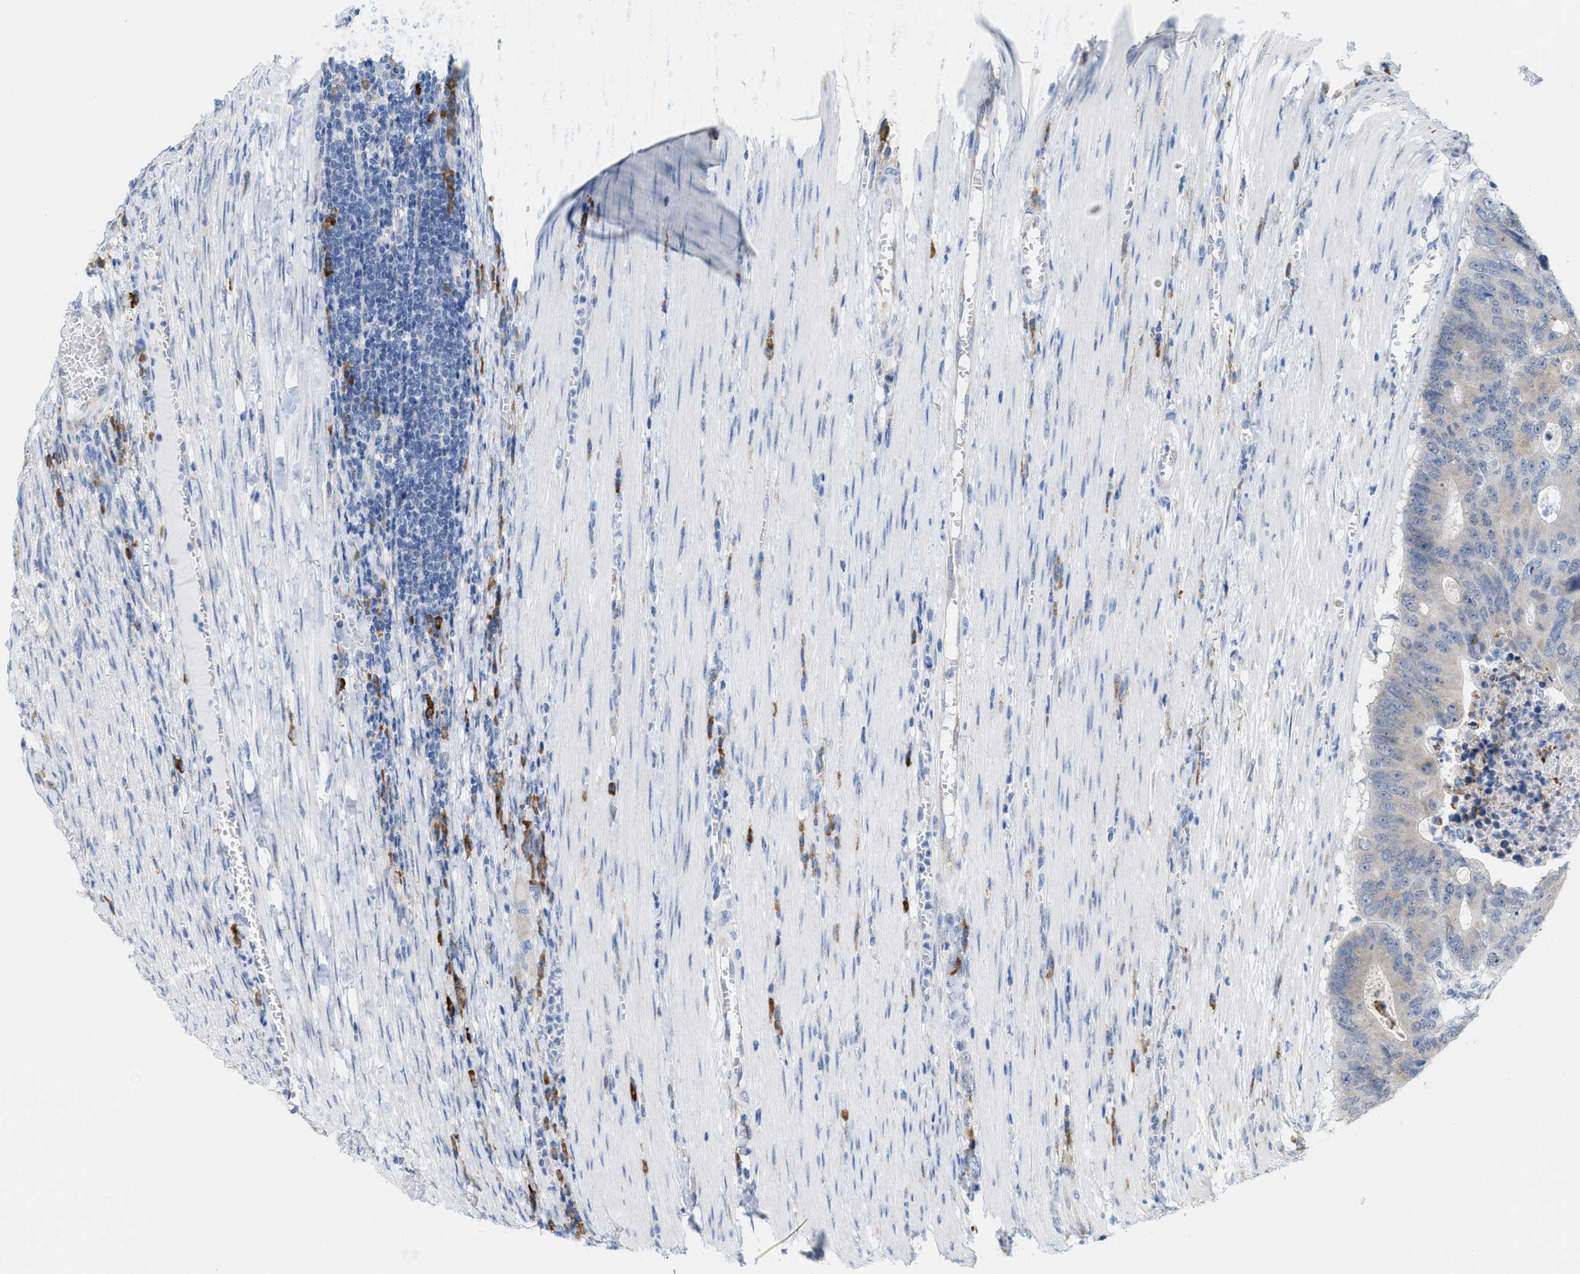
{"staining": {"intensity": "negative", "quantity": "none", "location": "none"}, "tissue": "colorectal cancer", "cell_type": "Tumor cells", "image_type": "cancer", "snomed": [{"axis": "morphology", "description": "Adenocarcinoma, NOS"}, {"axis": "topography", "description": "Colon"}], "caption": "Tumor cells show no significant staining in colorectal cancer.", "gene": "KIFC3", "patient": {"sex": "male", "age": 87}}